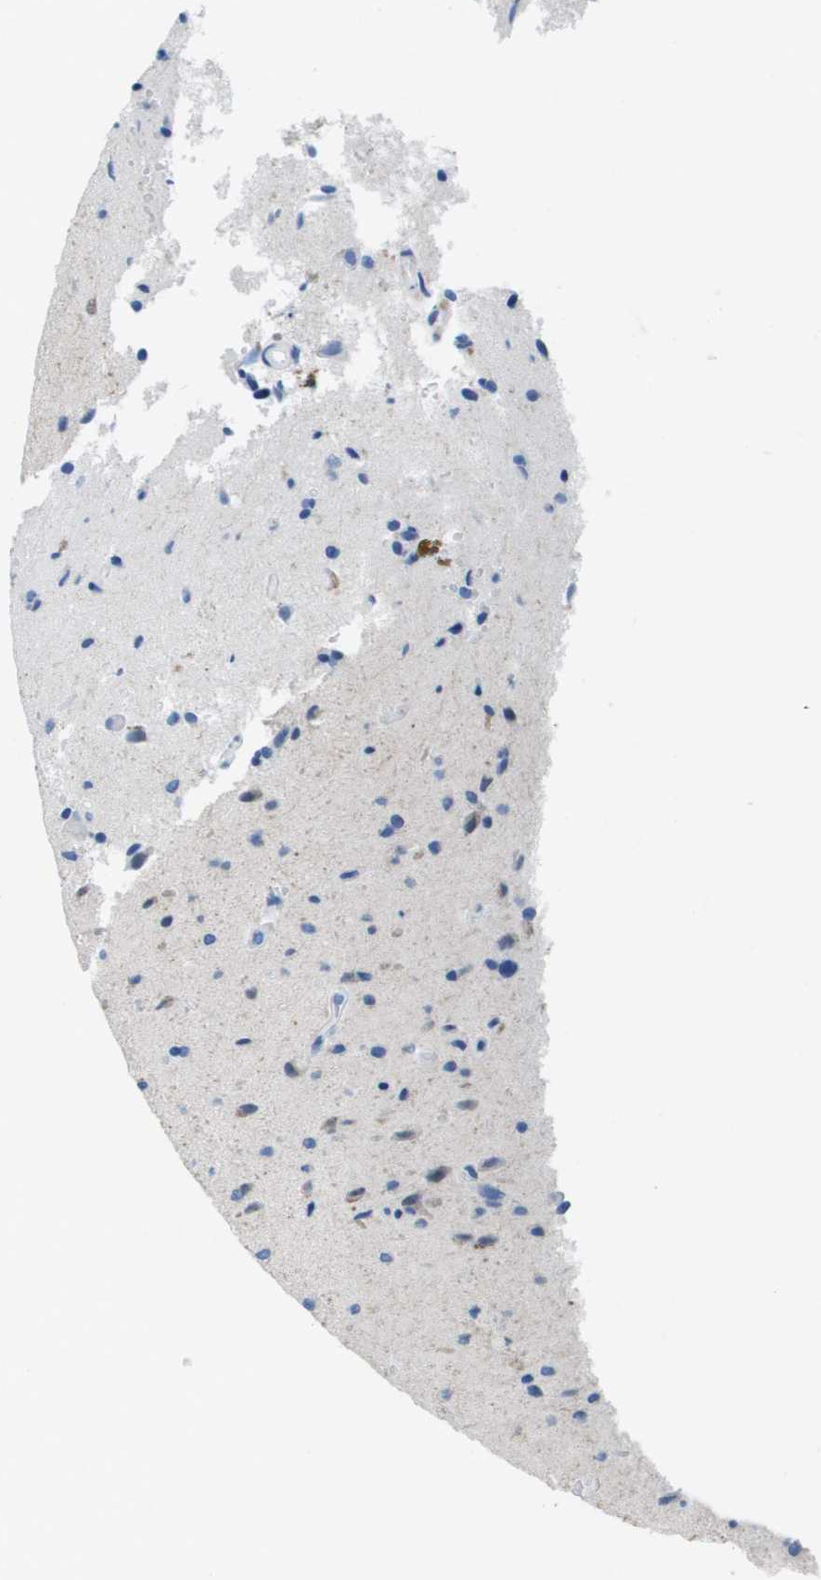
{"staining": {"intensity": "negative", "quantity": "none", "location": "none"}, "tissue": "glioma", "cell_type": "Tumor cells", "image_type": "cancer", "snomed": [{"axis": "morphology", "description": "Glioma, malignant, High grade"}, {"axis": "topography", "description": "Brain"}], "caption": "IHC of high-grade glioma (malignant) shows no expression in tumor cells.", "gene": "MS4A1", "patient": {"sex": "male", "age": 33}}